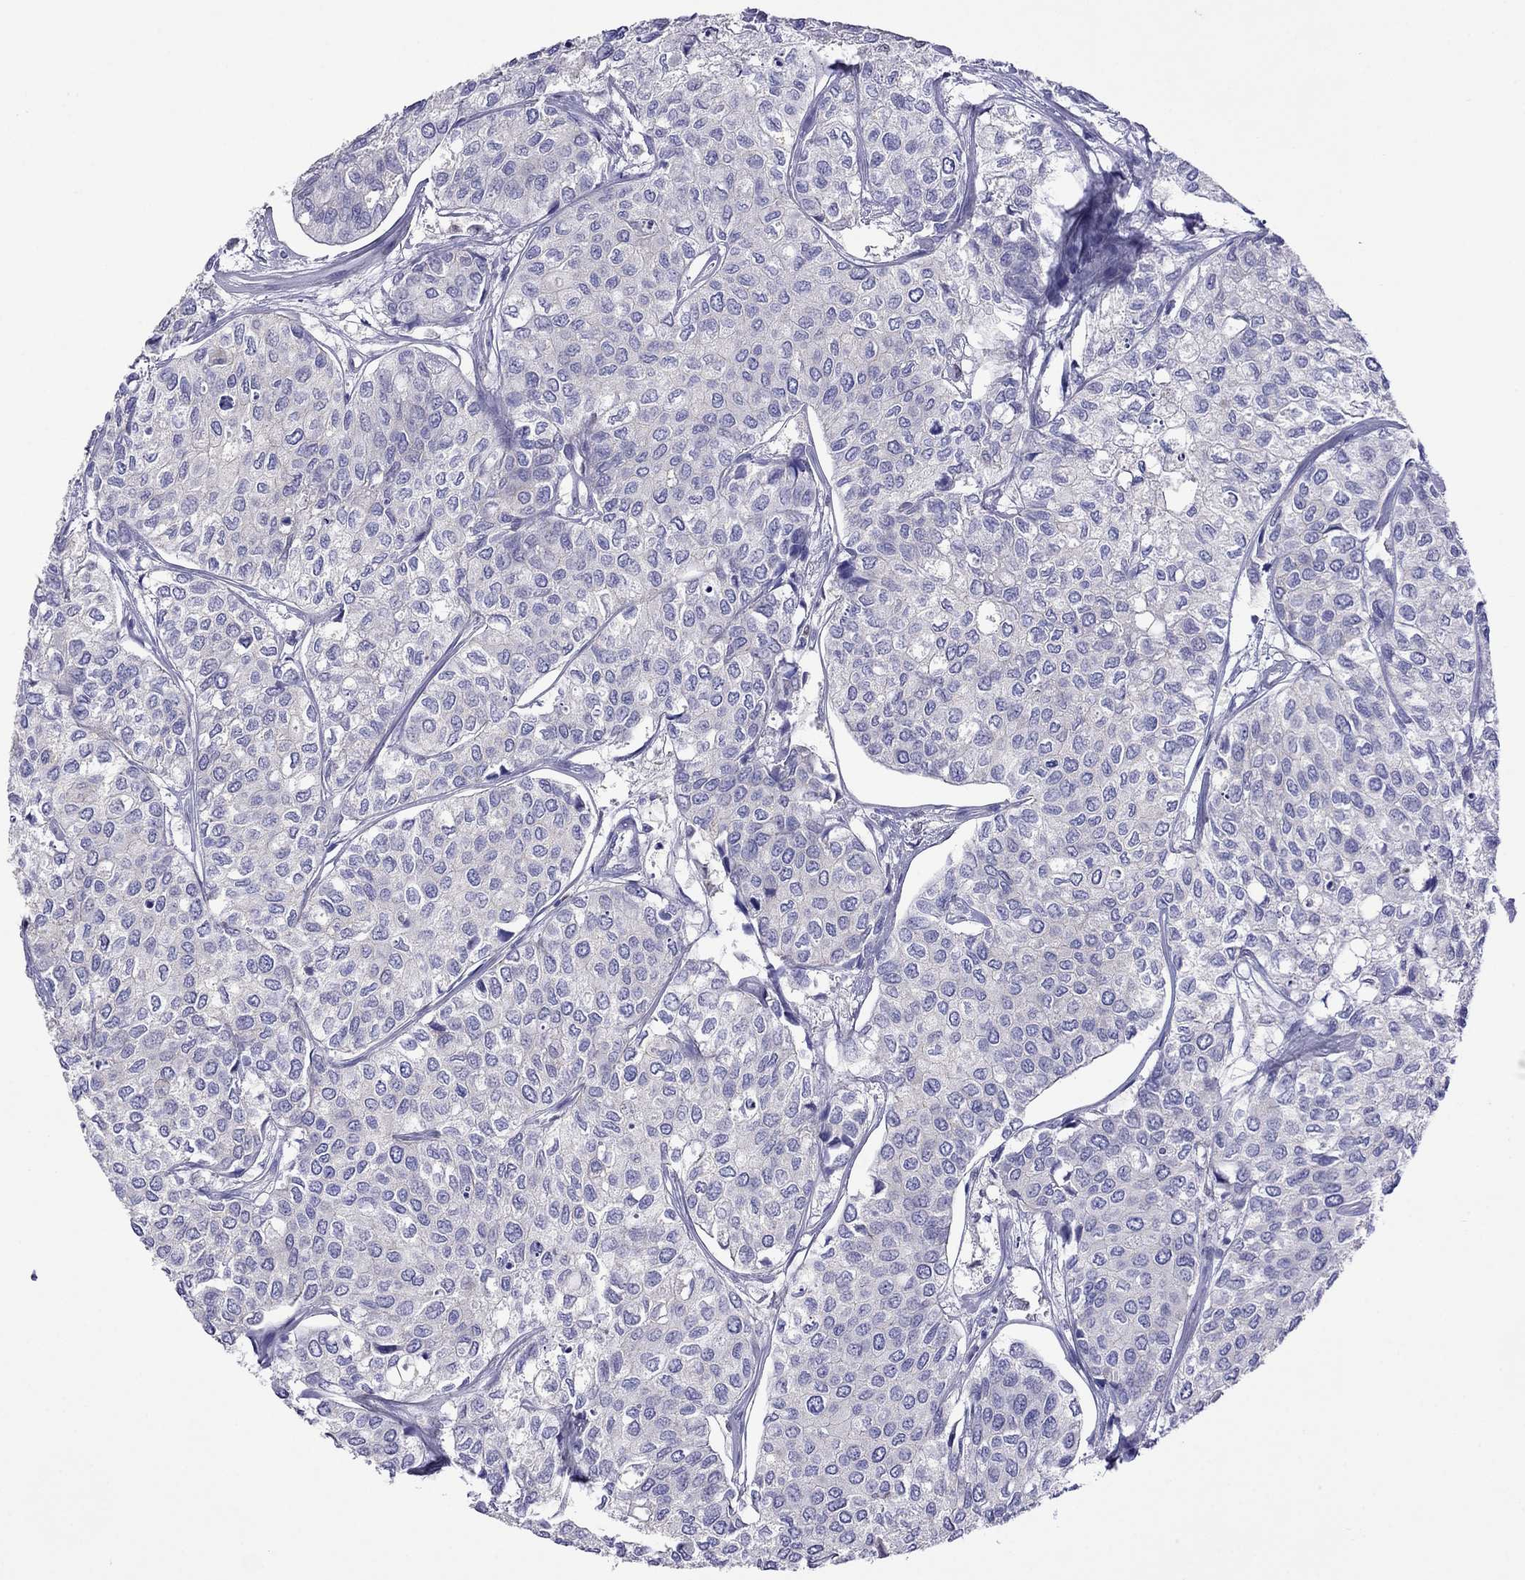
{"staining": {"intensity": "negative", "quantity": "none", "location": "none"}, "tissue": "urothelial cancer", "cell_type": "Tumor cells", "image_type": "cancer", "snomed": [{"axis": "morphology", "description": "Urothelial carcinoma, High grade"}, {"axis": "topography", "description": "Urinary bladder"}], "caption": "Photomicrograph shows no significant protein expression in tumor cells of urothelial carcinoma (high-grade).", "gene": "MPZ", "patient": {"sex": "male", "age": 73}}